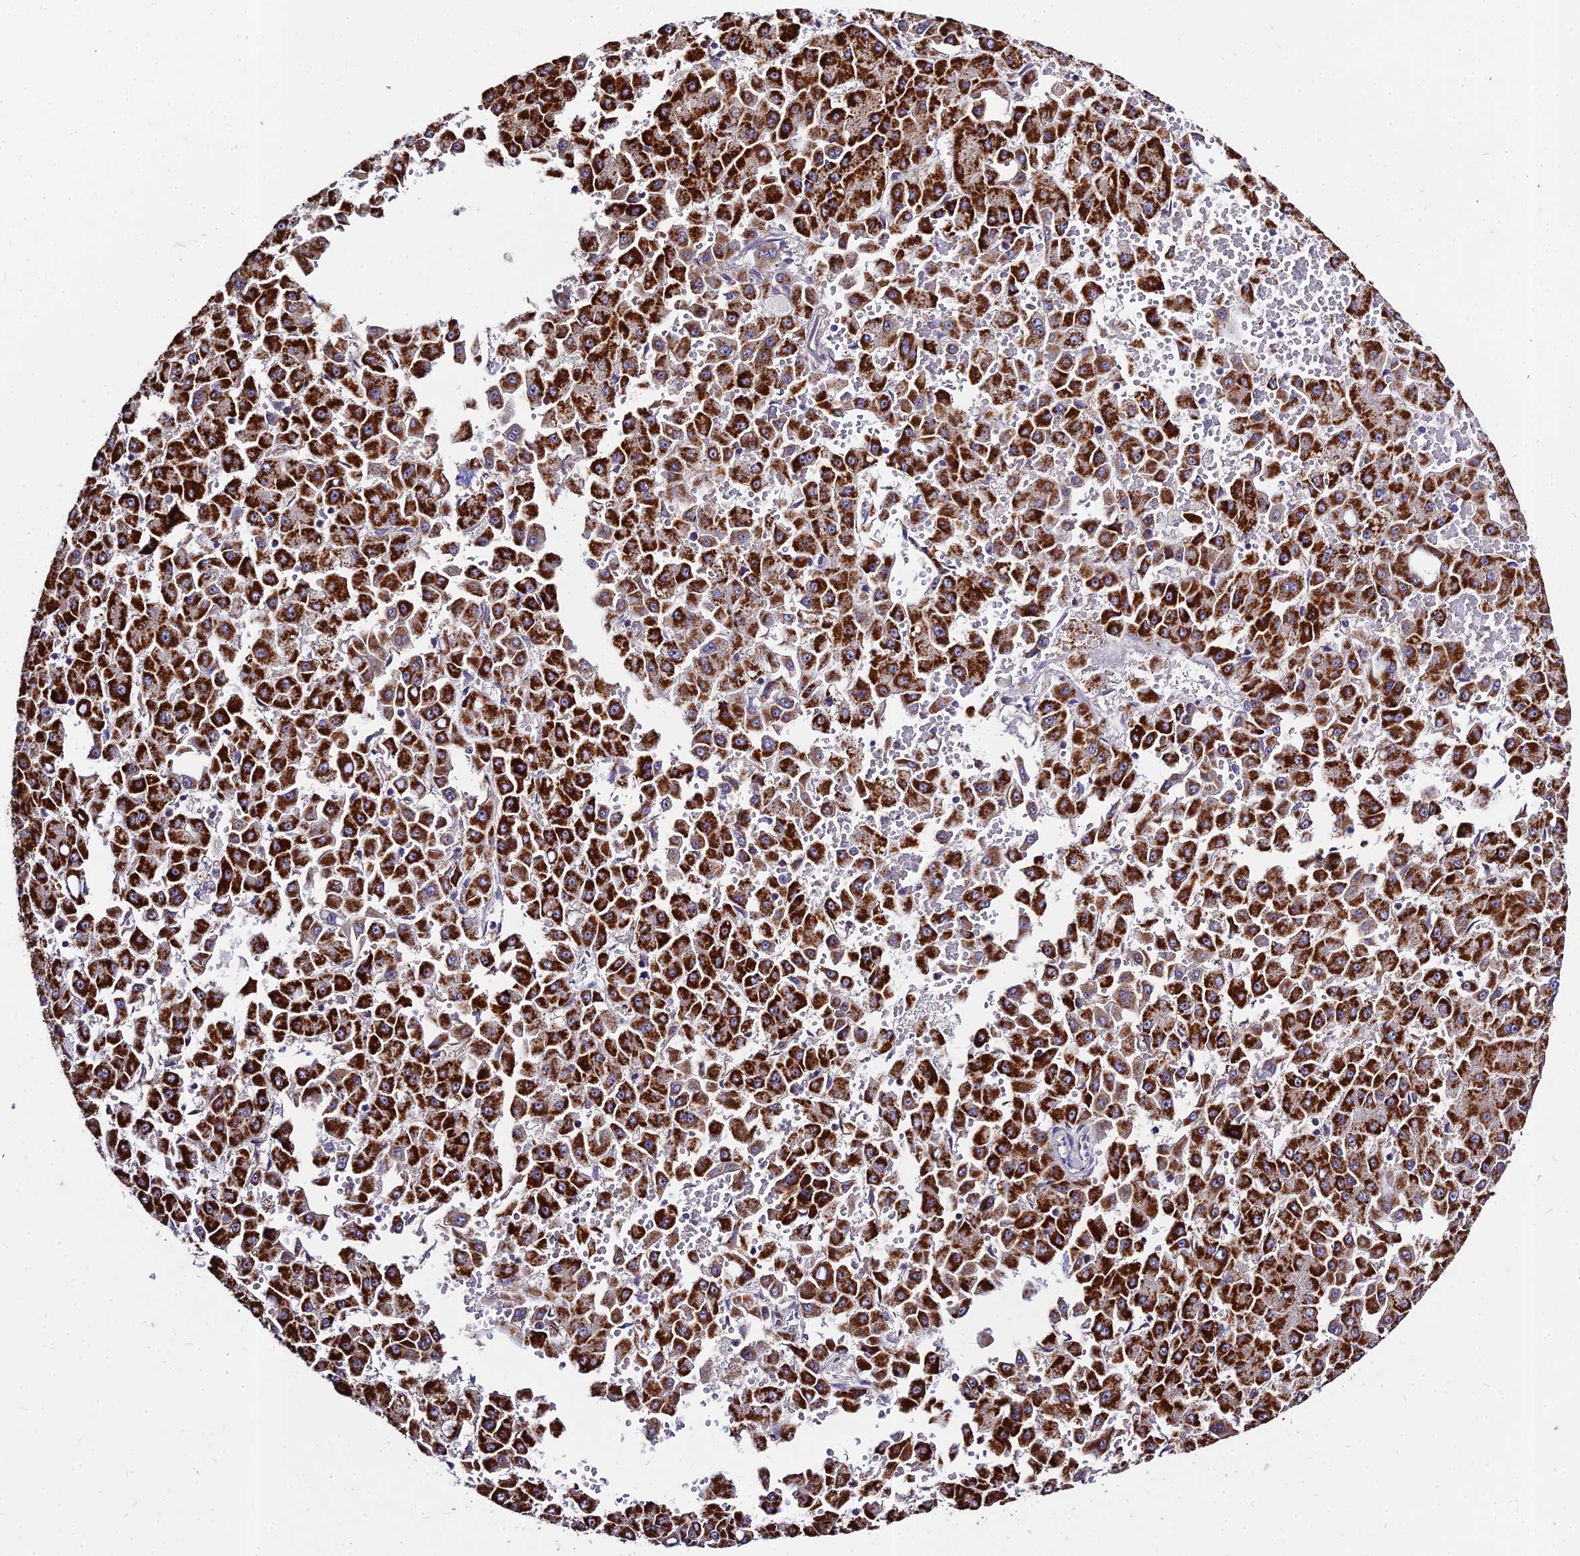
{"staining": {"intensity": "strong", "quantity": ">75%", "location": "cytoplasmic/membranous"}, "tissue": "liver cancer", "cell_type": "Tumor cells", "image_type": "cancer", "snomed": [{"axis": "morphology", "description": "Carcinoma, Hepatocellular, NOS"}, {"axis": "topography", "description": "Liver"}], "caption": "Immunohistochemistry histopathology image of neoplastic tissue: liver cancer (hepatocellular carcinoma) stained using IHC displays high levels of strong protein expression localized specifically in the cytoplasmic/membranous of tumor cells, appearing as a cytoplasmic/membranous brown color.", "gene": "GLYAT", "patient": {"sex": "male", "age": 47}}